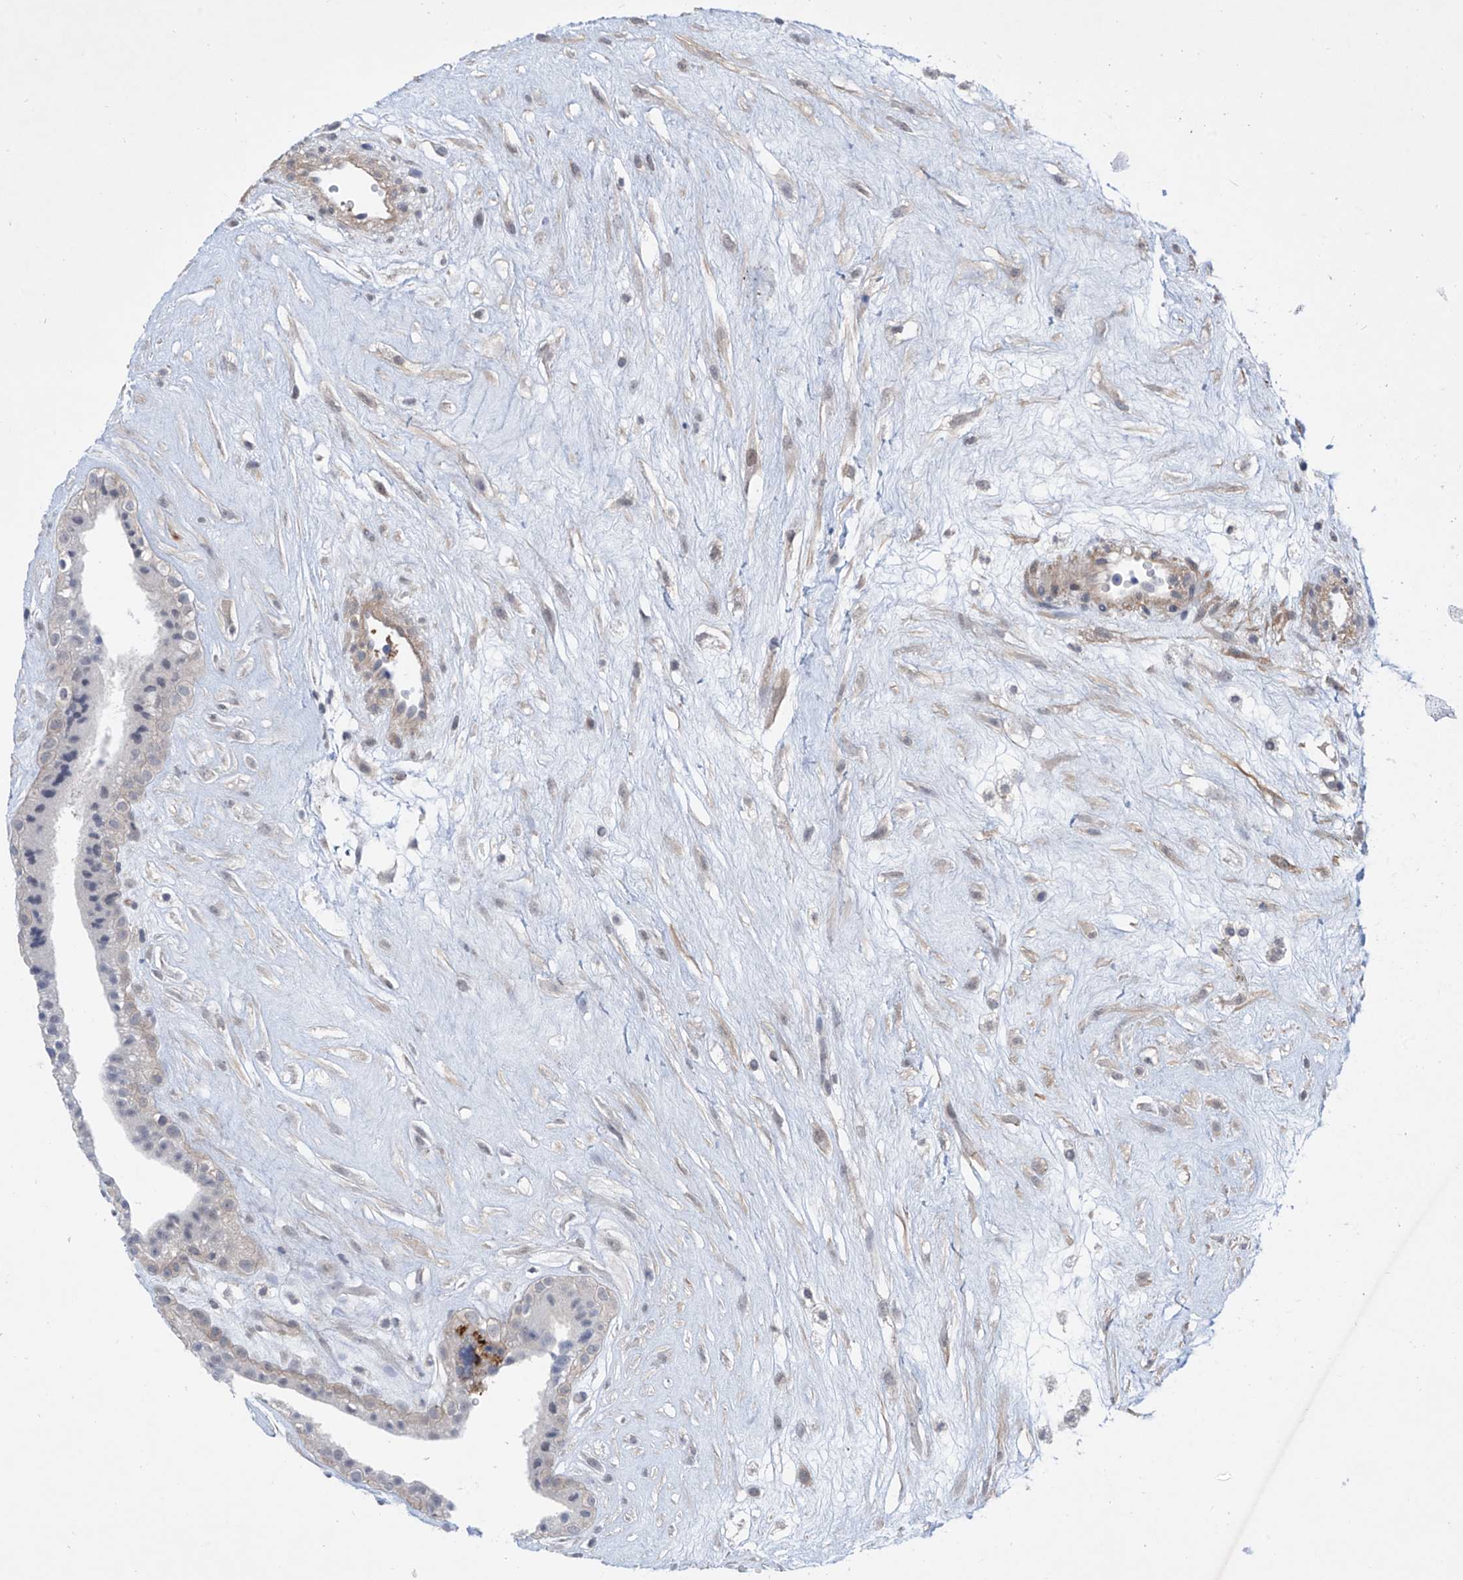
{"staining": {"intensity": "weak", "quantity": "25%-75%", "location": "cytoplasmic/membranous"}, "tissue": "placenta", "cell_type": "Decidual cells", "image_type": "normal", "snomed": [{"axis": "morphology", "description": "Normal tissue, NOS"}, {"axis": "topography", "description": "Placenta"}], "caption": "About 25%-75% of decidual cells in unremarkable placenta show weak cytoplasmic/membranous protein staining as visualized by brown immunohistochemical staining.", "gene": "ABLIM2", "patient": {"sex": "female", "age": 18}}